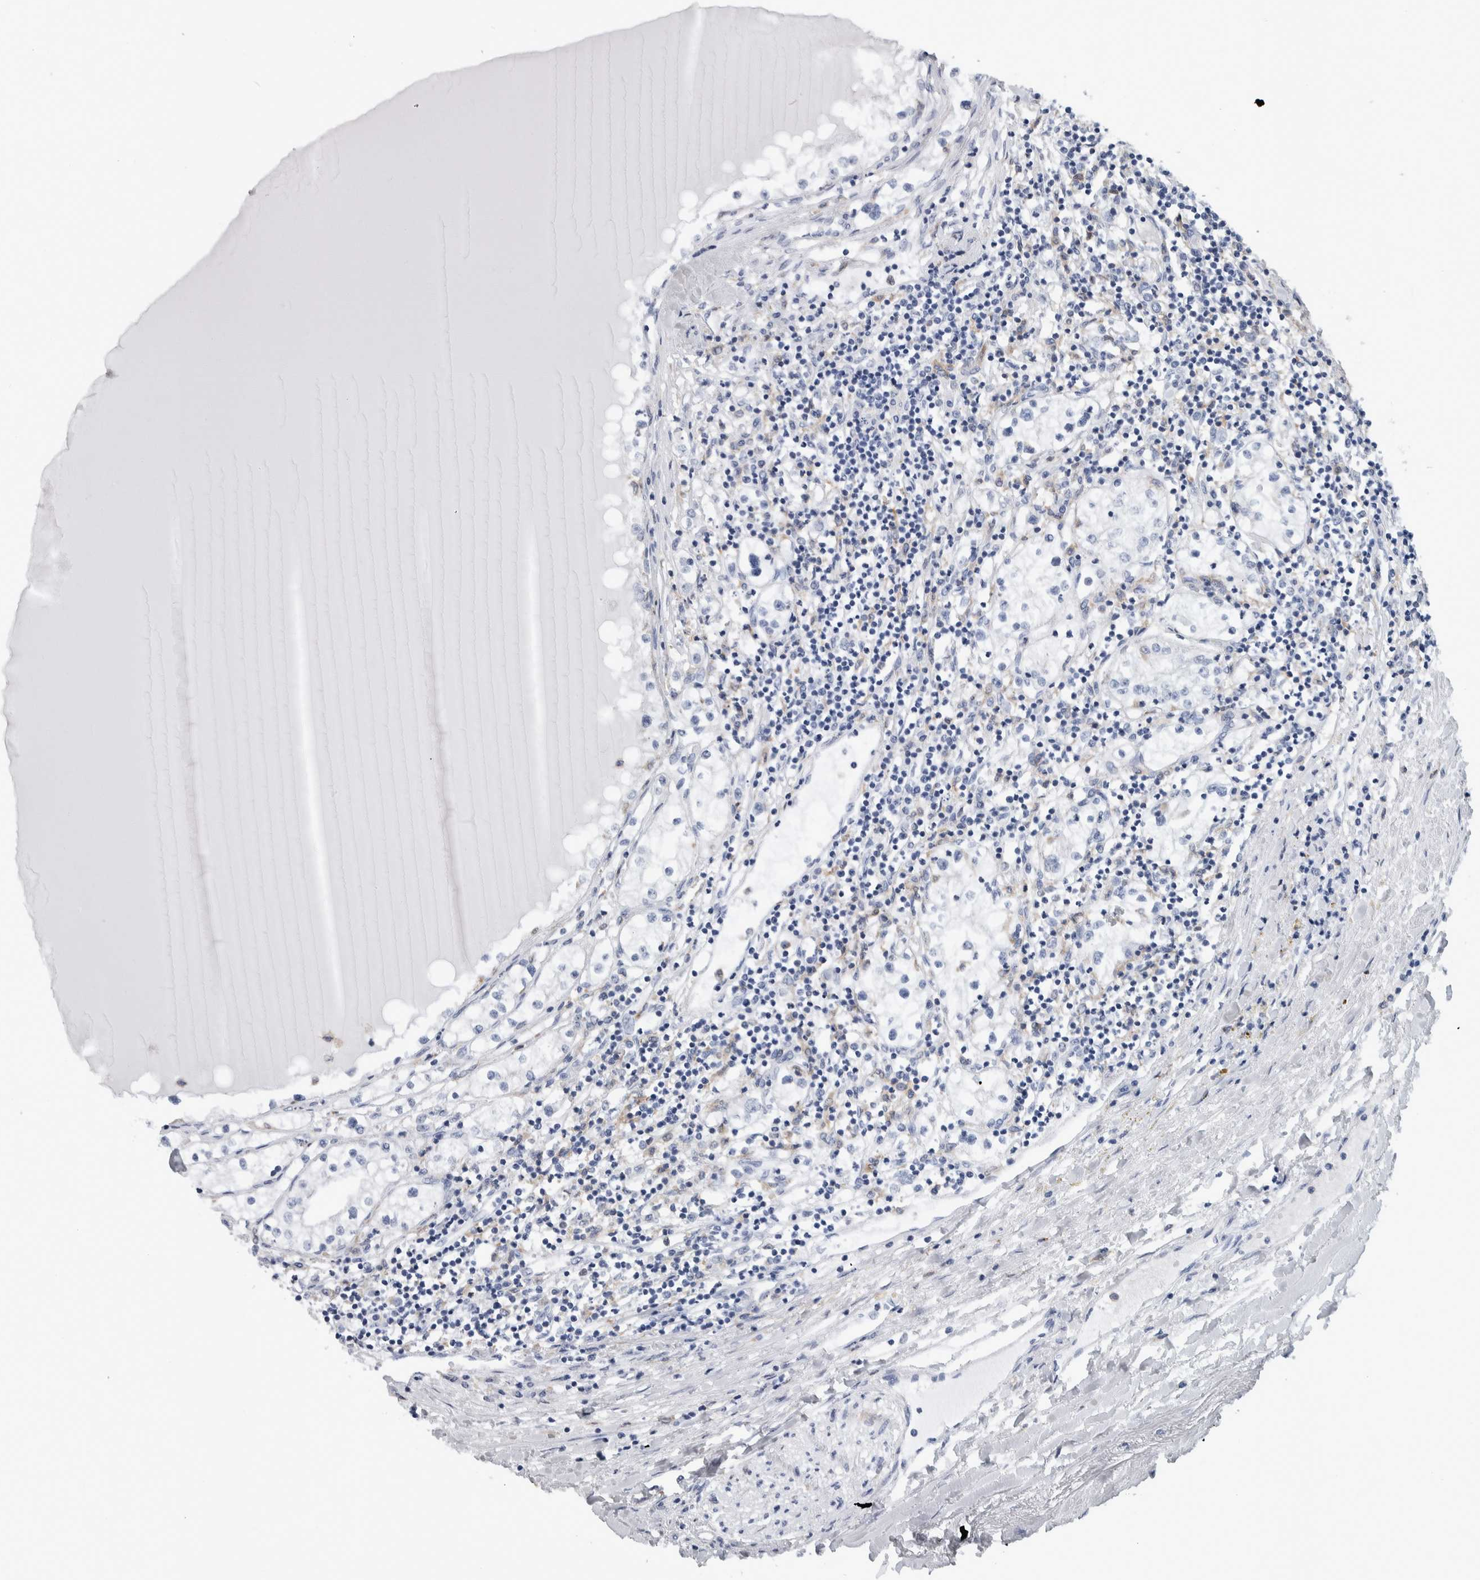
{"staining": {"intensity": "negative", "quantity": "none", "location": "none"}, "tissue": "renal cancer", "cell_type": "Tumor cells", "image_type": "cancer", "snomed": [{"axis": "morphology", "description": "Adenocarcinoma, NOS"}, {"axis": "topography", "description": "Kidney"}], "caption": "A histopathology image of adenocarcinoma (renal) stained for a protein shows no brown staining in tumor cells. (DAB (3,3'-diaminobenzidine) immunohistochemistry, high magnification).", "gene": "SKAP2", "patient": {"sex": "male", "age": 68}}